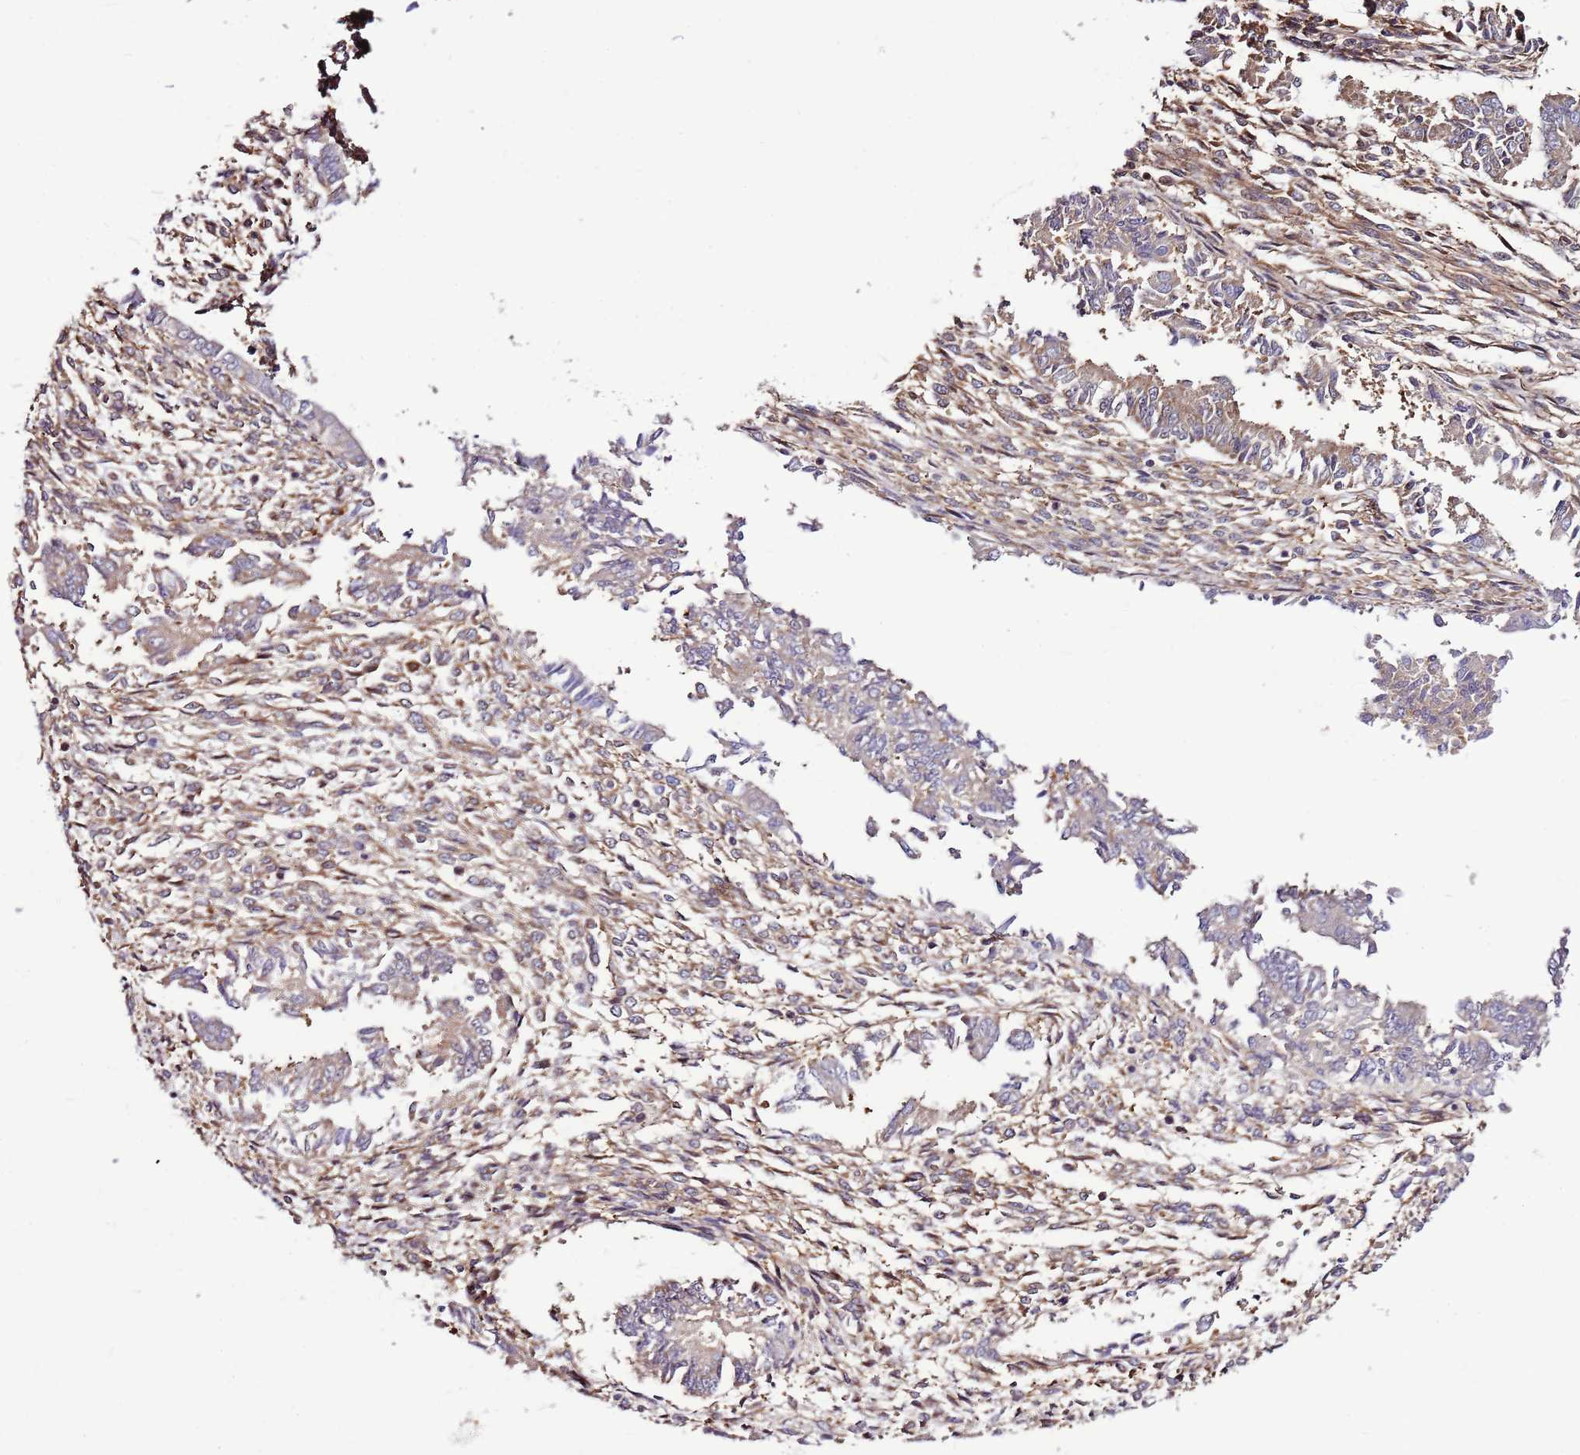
{"staining": {"intensity": "moderate", "quantity": "25%-75%", "location": "cytoplasmic/membranous"}, "tissue": "endometrium", "cell_type": "Cells in endometrial stroma", "image_type": "normal", "snomed": [{"axis": "morphology", "description": "Normal tissue, NOS"}, {"axis": "topography", "description": "Uterus"}, {"axis": "topography", "description": "Endometrium"}], "caption": "Endometrium stained with a brown dye reveals moderate cytoplasmic/membranous positive positivity in approximately 25%-75% of cells in endometrial stroma.", "gene": "ATXN2L", "patient": {"sex": "female", "age": 48}}